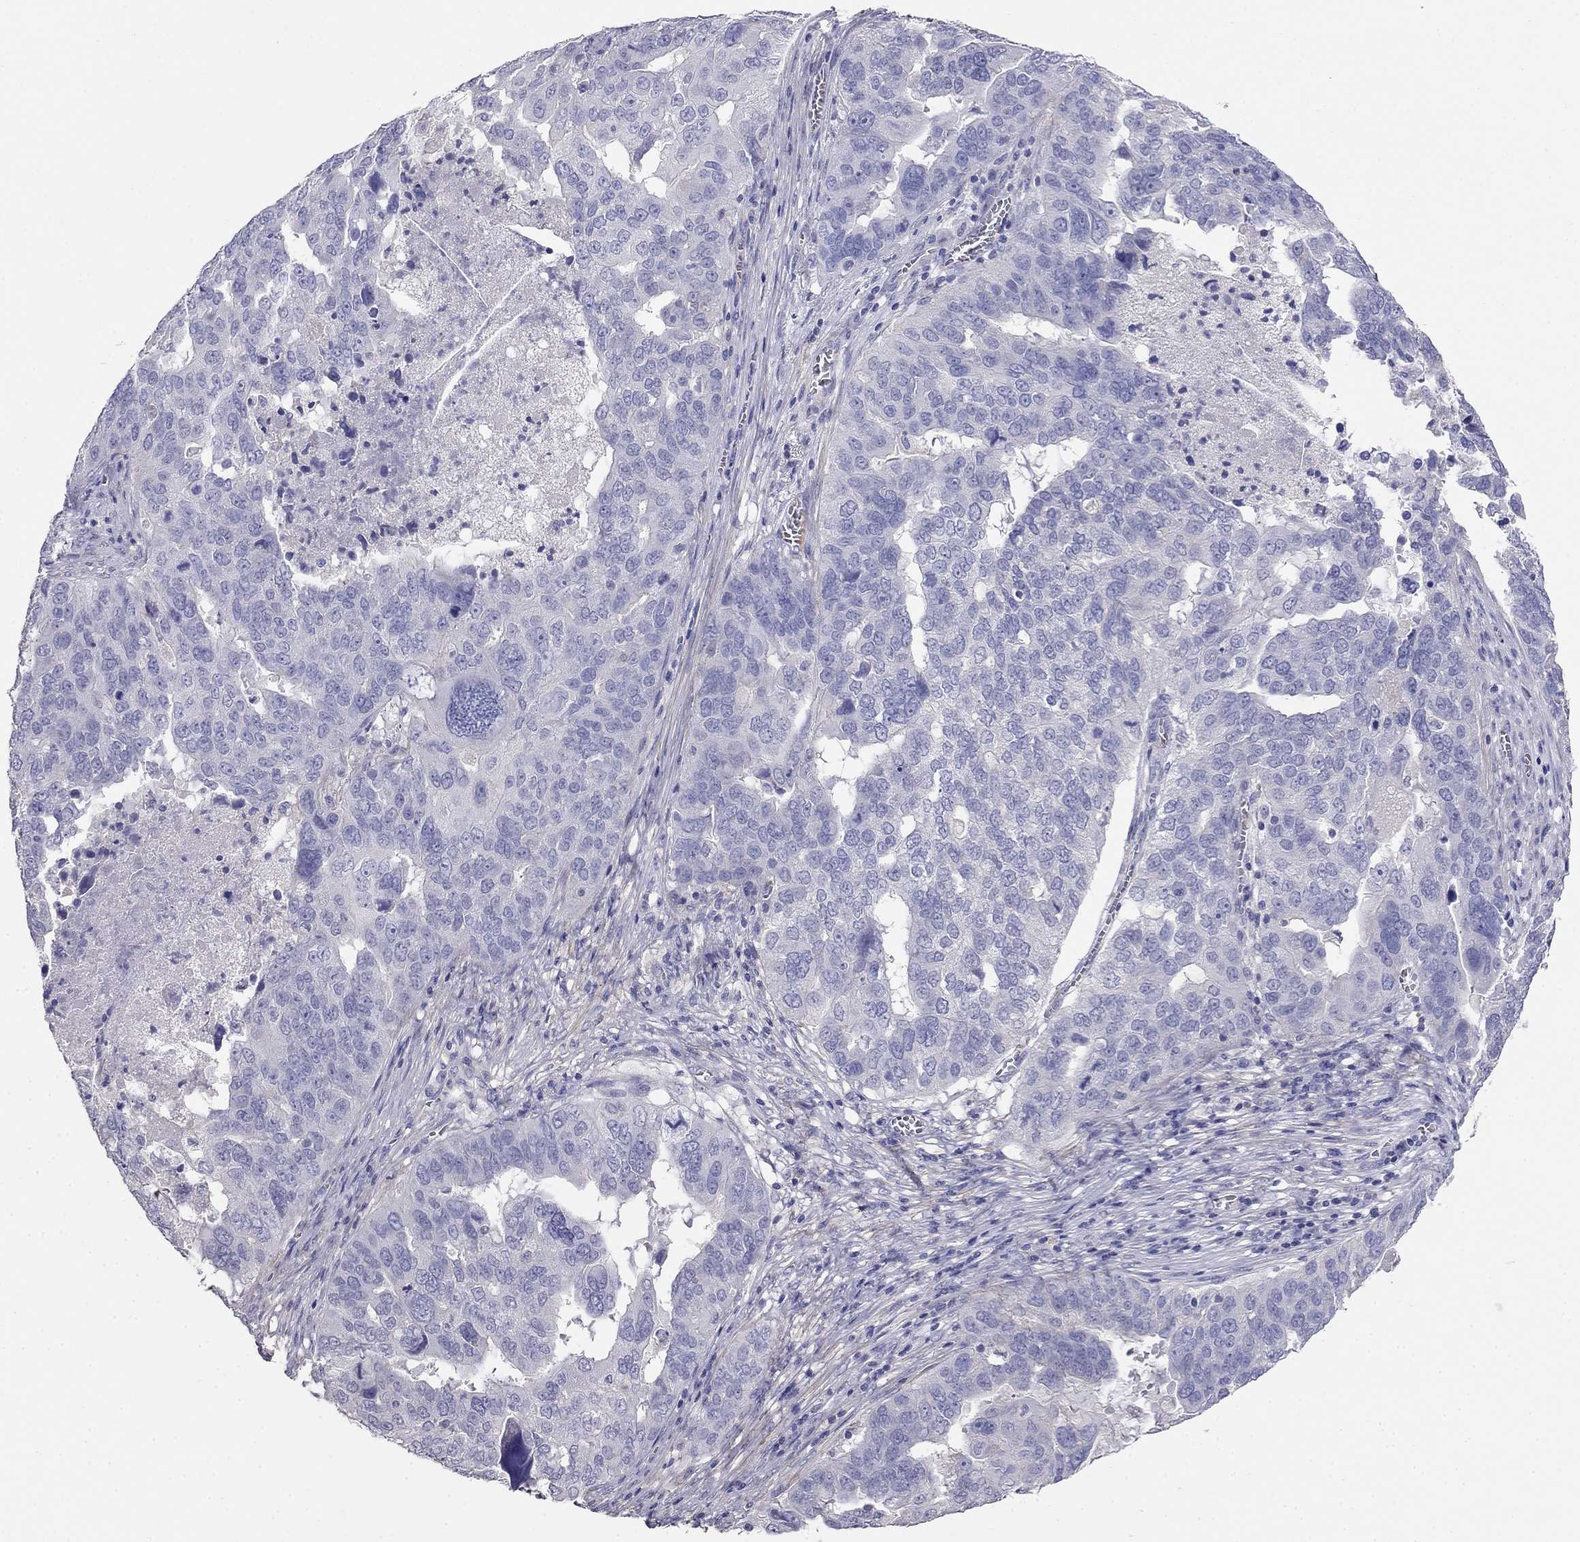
{"staining": {"intensity": "negative", "quantity": "none", "location": "none"}, "tissue": "ovarian cancer", "cell_type": "Tumor cells", "image_type": "cancer", "snomed": [{"axis": "morphology", "description": "Carcinoma, endometroid"}, {"axis": "topography", "description": "Soft tissue"}, {"axis": "topography", "description": "Ovary"}], "caption": "A high-resolution image shows immunohistochemistry (IHC) staining of ovarian cancer, which demonstrates no significant expression in tumor cells.", "gene": "LY6H", "patient": {"sex": "female", "age": 52}}